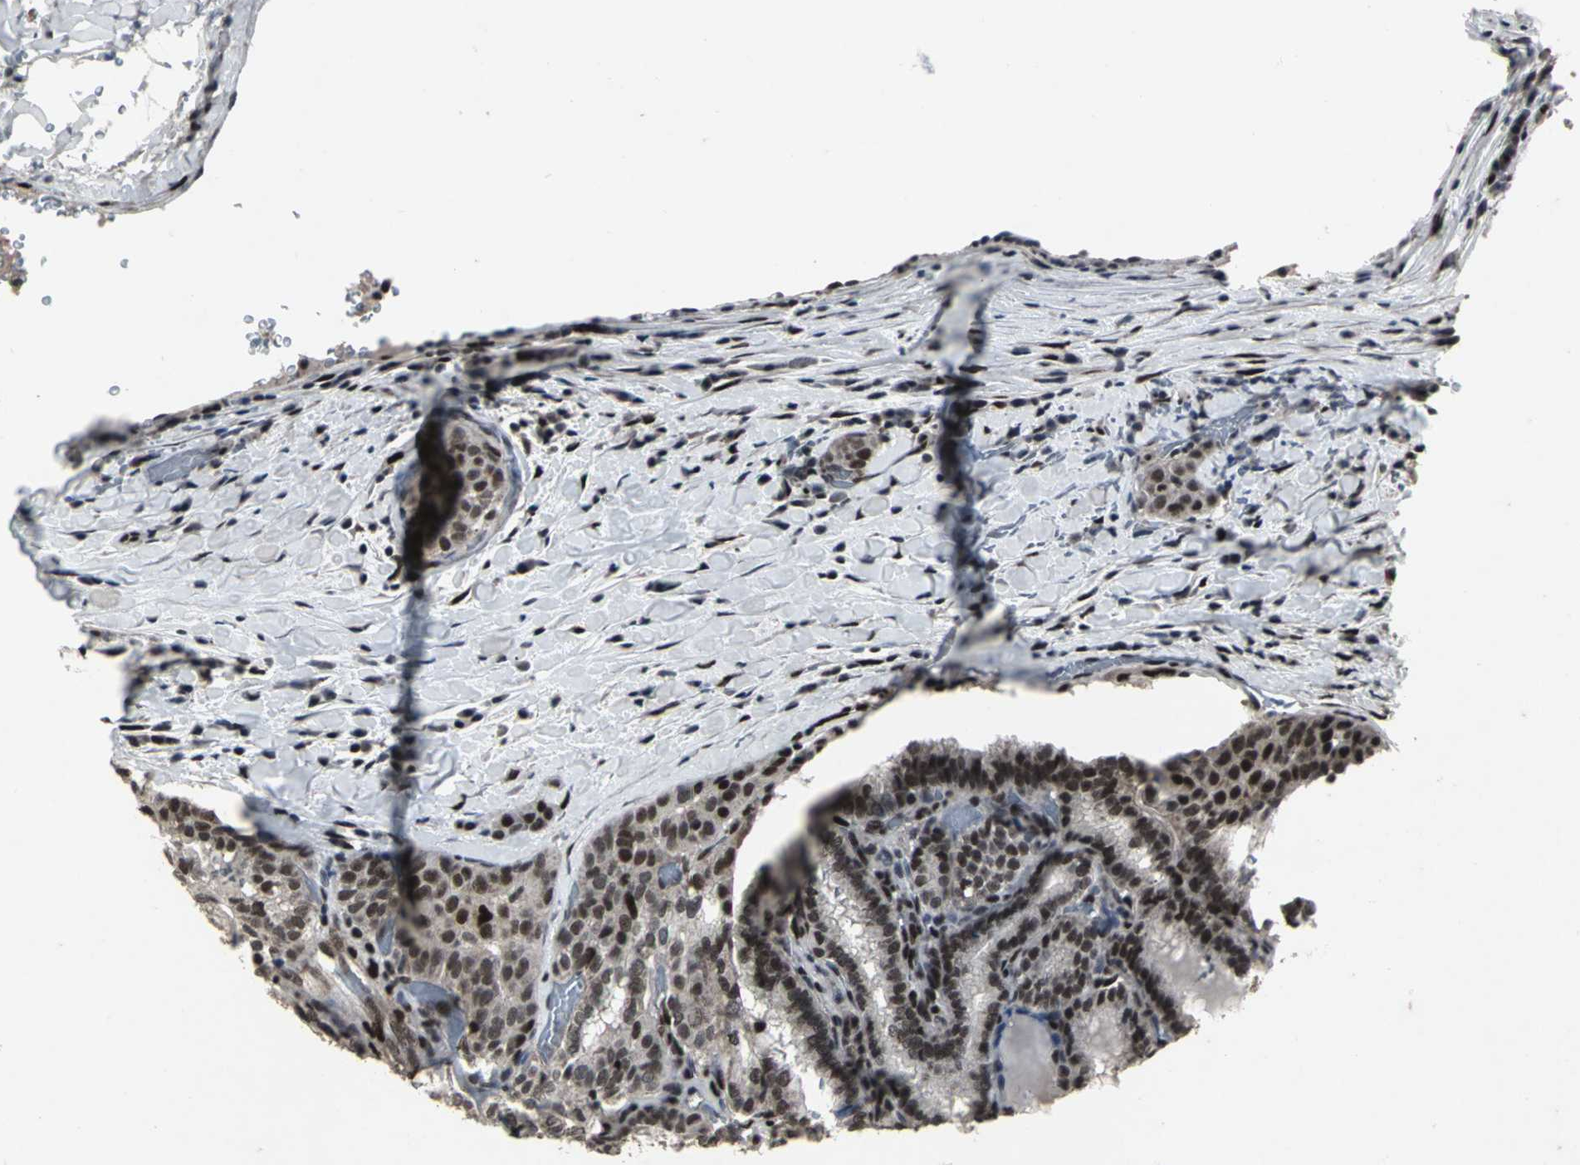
{"staining": {"intensity": "moderate", "quantity": ">75%", "location": "nuclear"}, "tissue": "thyroid cancer", "cell_type": "Tumor cells", "image_type": "cancer", "snomed": [{"axis": "morphology", "description": "Papillary adenocarcinoma, NOS"}, {"axis": "topography", "description": "Thyroid gland"}], "caption": "This photomicrograph reveals immunohistochemistry (IHC) staining of human thyroid papillary adenocarcinoma, with medium moderate nuclear staining in about >75% of tumor cells.", "gene": "SRF", "patient": {"sex": "female", "age": 30}}